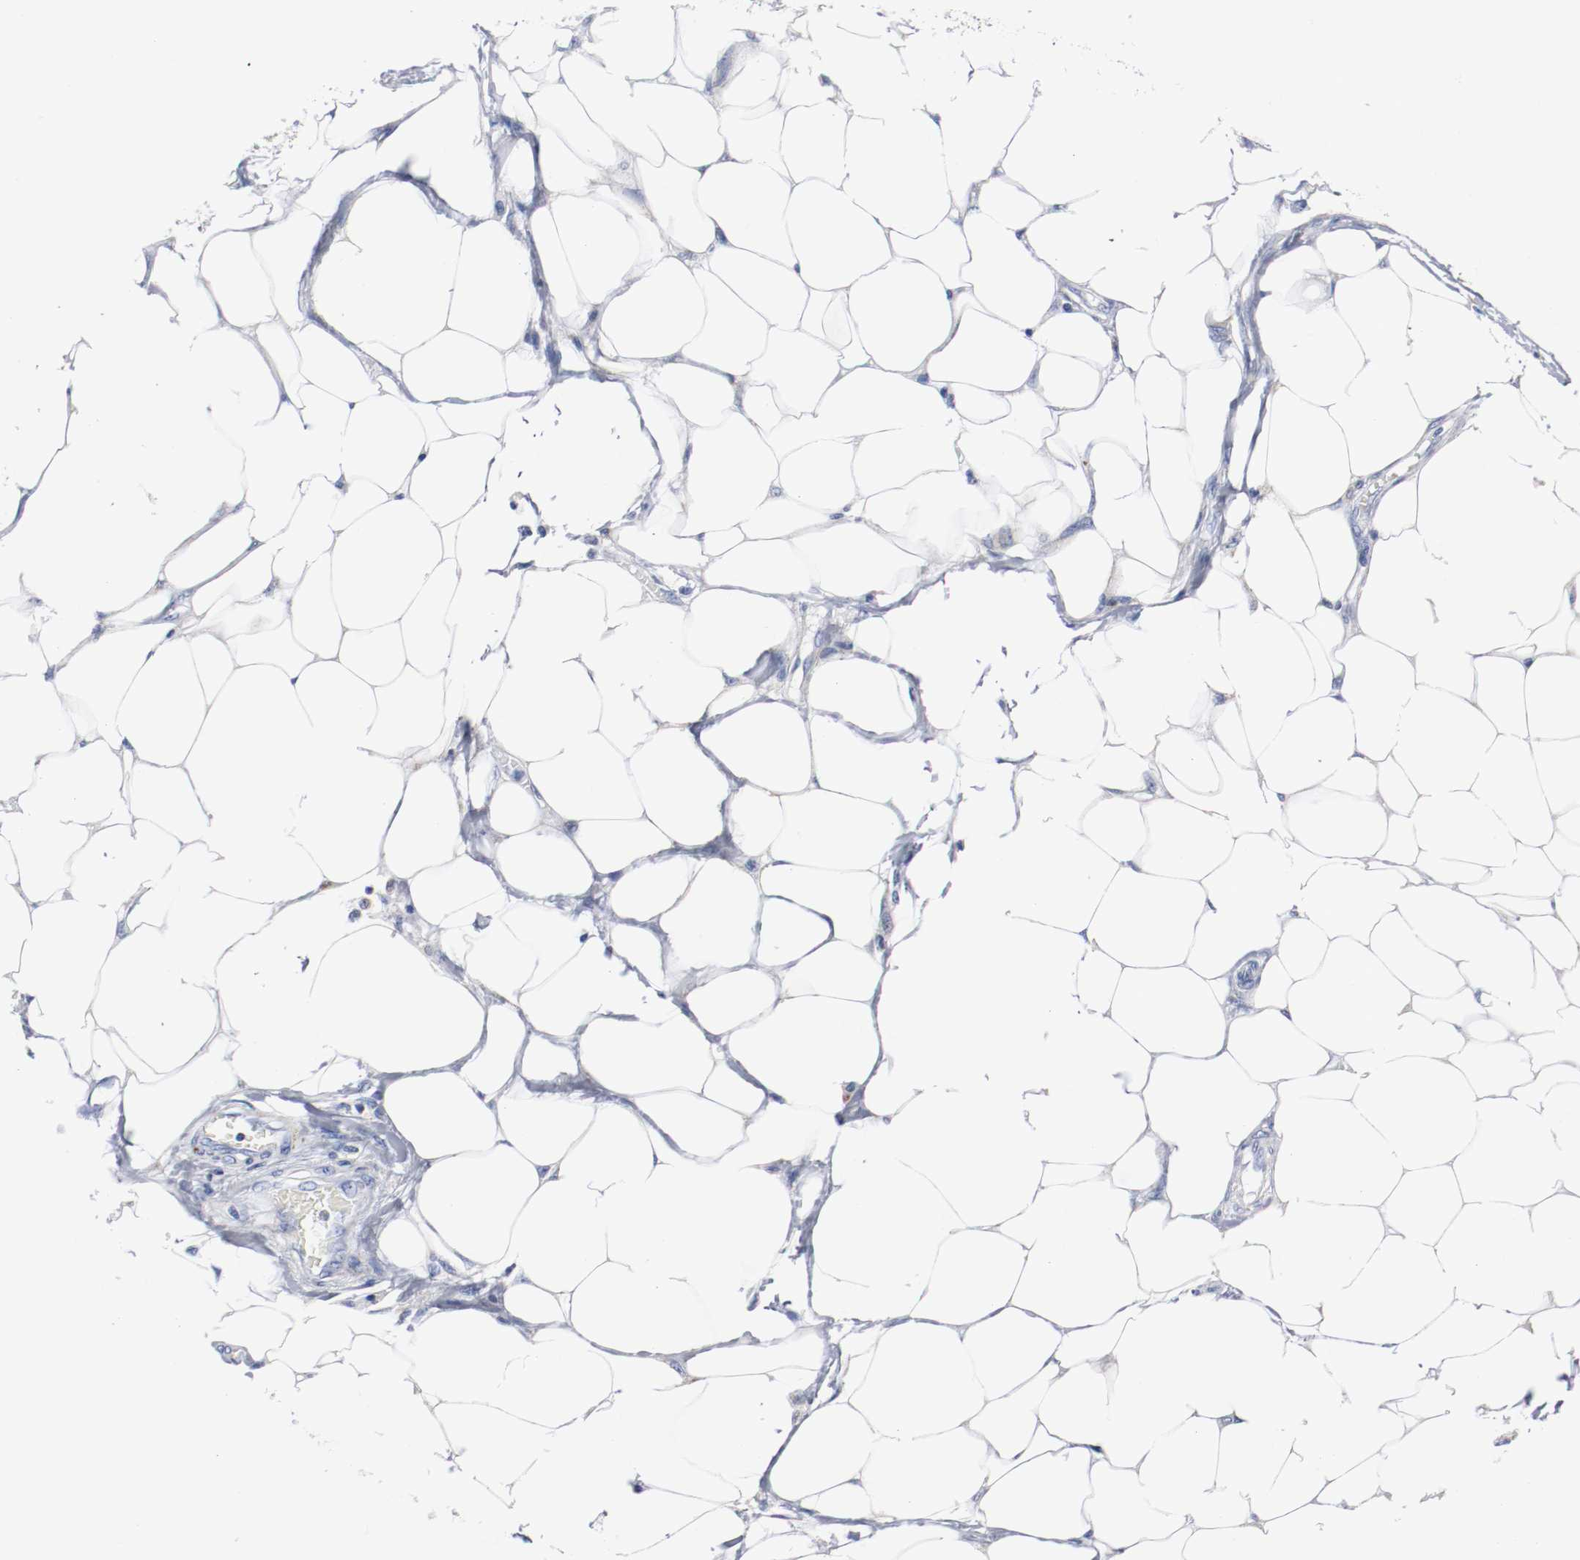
{"staining": {"intensity": "negative", "quantity": "none", "location": "none"}, "tissue": "colorectal cancer", "cell_type": "Tumor cells", "image_type": "cancer", "snomed": [{"axis": "morphology", "description": "Adenocarcinoma, NOS"}, {"axis": "topography", "description": "Colon"}], "caption": "A micrograph of human colorectal cancer is negative for staining in tumor cells.", "gene": "TUBD1", "patient": {"sex": "female", "age": 86}}